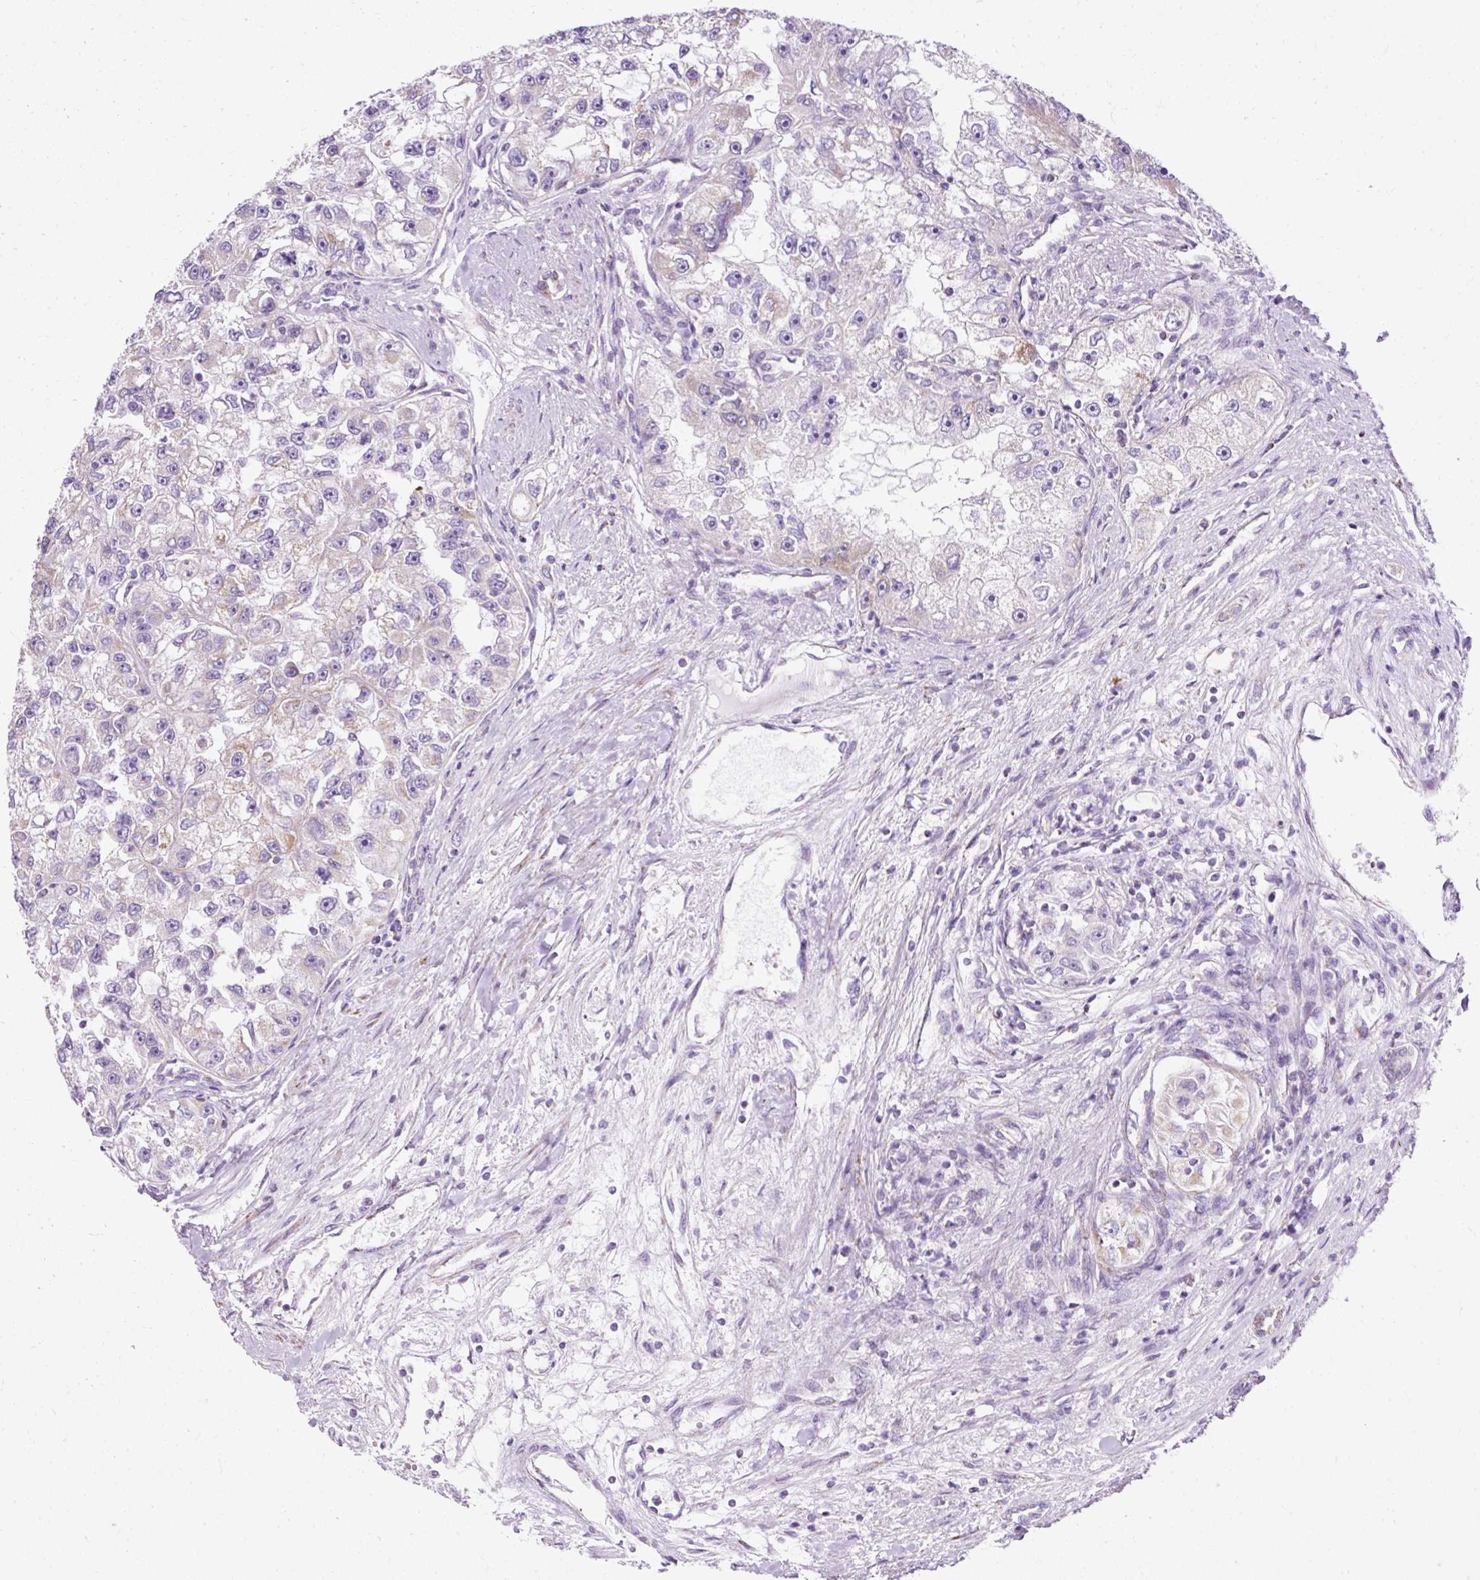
{"staining": {"intensity": "weak", "quantity": "25%-75%", "location": "cytoplasmic/membranous"}, "tissue": "renal cancer", "cell_type": "Tumor cells", "image_type": "cancer", "snomed": [{"axis": "morphology", "description": "Adenocarcinoma, NOS"}, {"axis": "topography", "description": "Kidney"}], "caption": "Immunohistochemistry (DAB) staining of renal adenocarcinoma exhibits weak cytoplasmic/membranous protein positivity in approximately 25%-75% of tumor cells.", "gene": "PLPP2", "patient": {"sex": "male", "age": 63}}